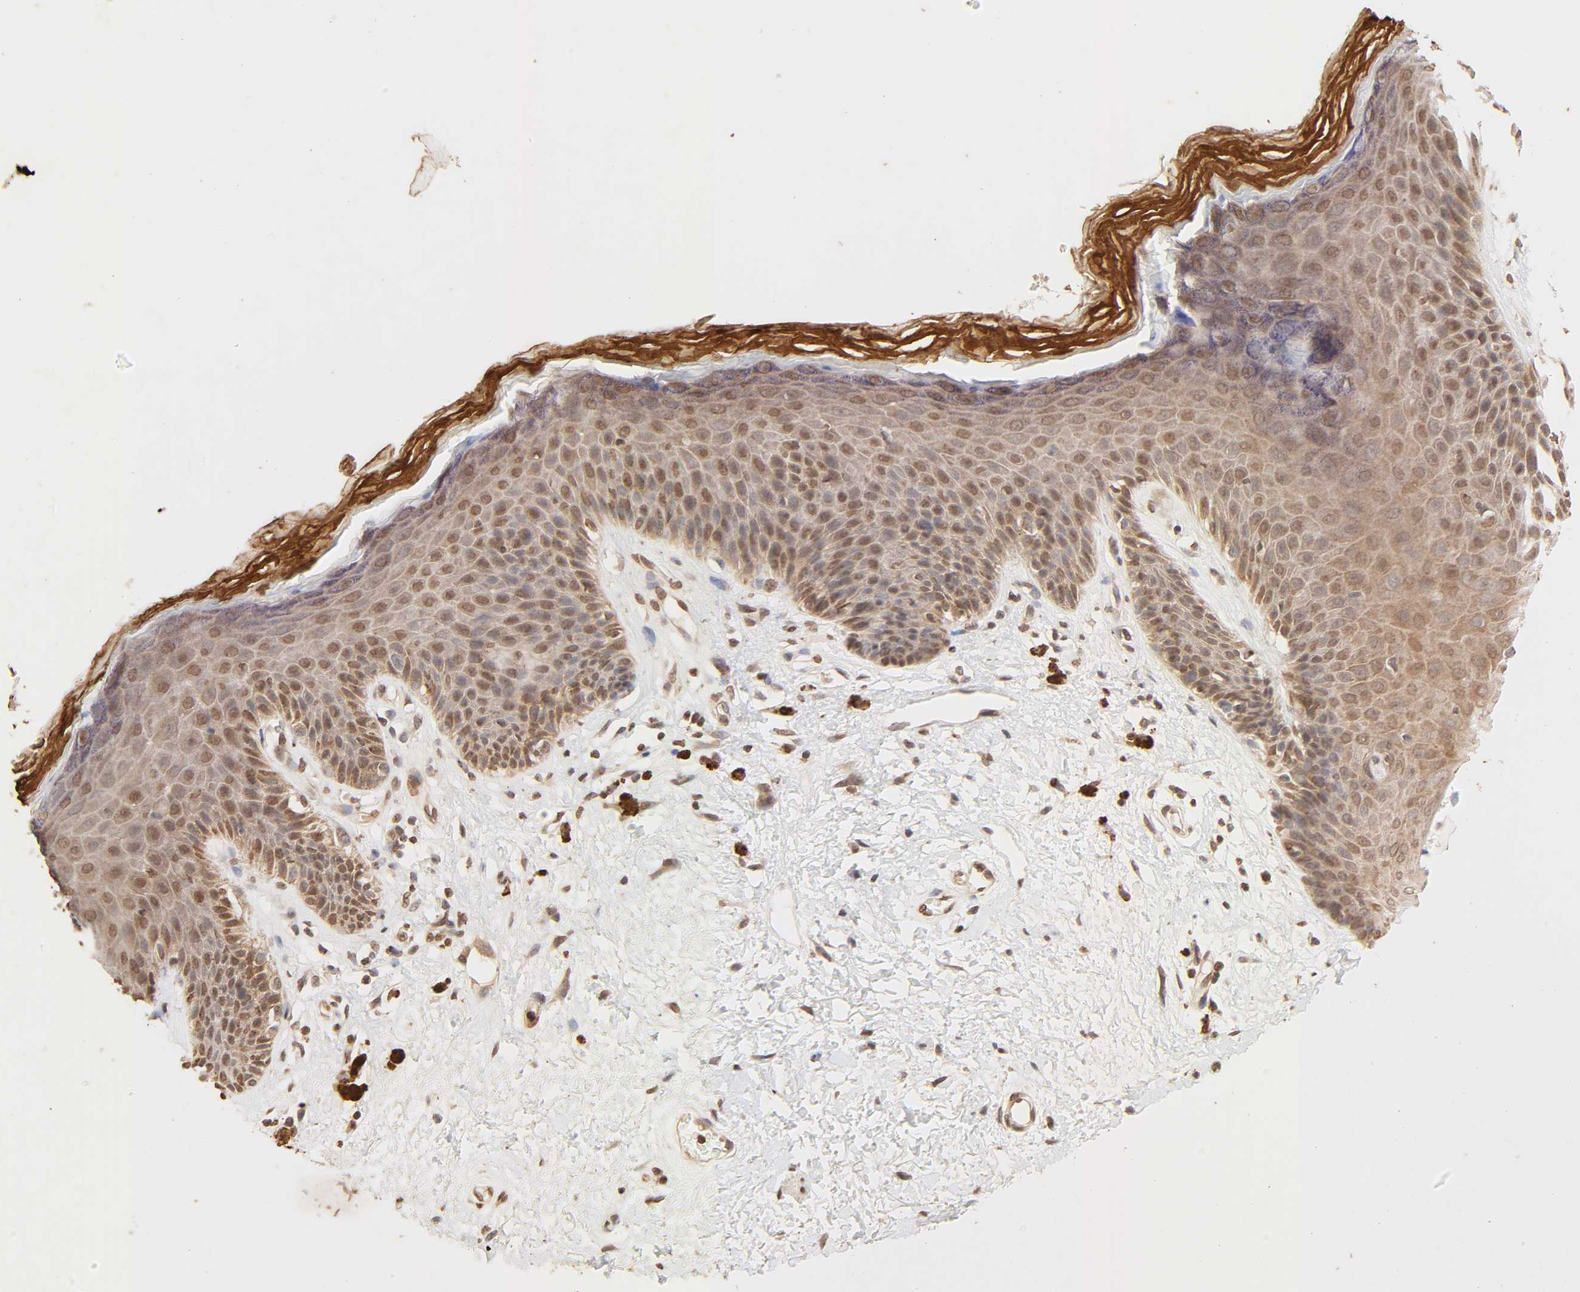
{"staining": {"intensity": "strong", "quantity": ">75%", "location": "cytoplasmic/membranous,nuclear"}, "tissue": "skin", "cell_type": "Epidermal cells", "image_type": "normal", "snomed": [{"axis": "morphology", "description": "Normal tissue, NOS"}, {"axis": "topography", "description": "Anal"}], "caption": "Epidermal cells show high levels of strong cytoplasmic/membranous,nuclear positivity in approximately >75% of cells in benign skin. The staining was performed using DAB (3,3'-diaminobenzidine) to visualize the protein expression in brown, while the nuclei were stained in blue with hematoxylin (Magnification: 20x).", "gene": "TBL1X", "patient": {"sex": "female", "age": 46}}